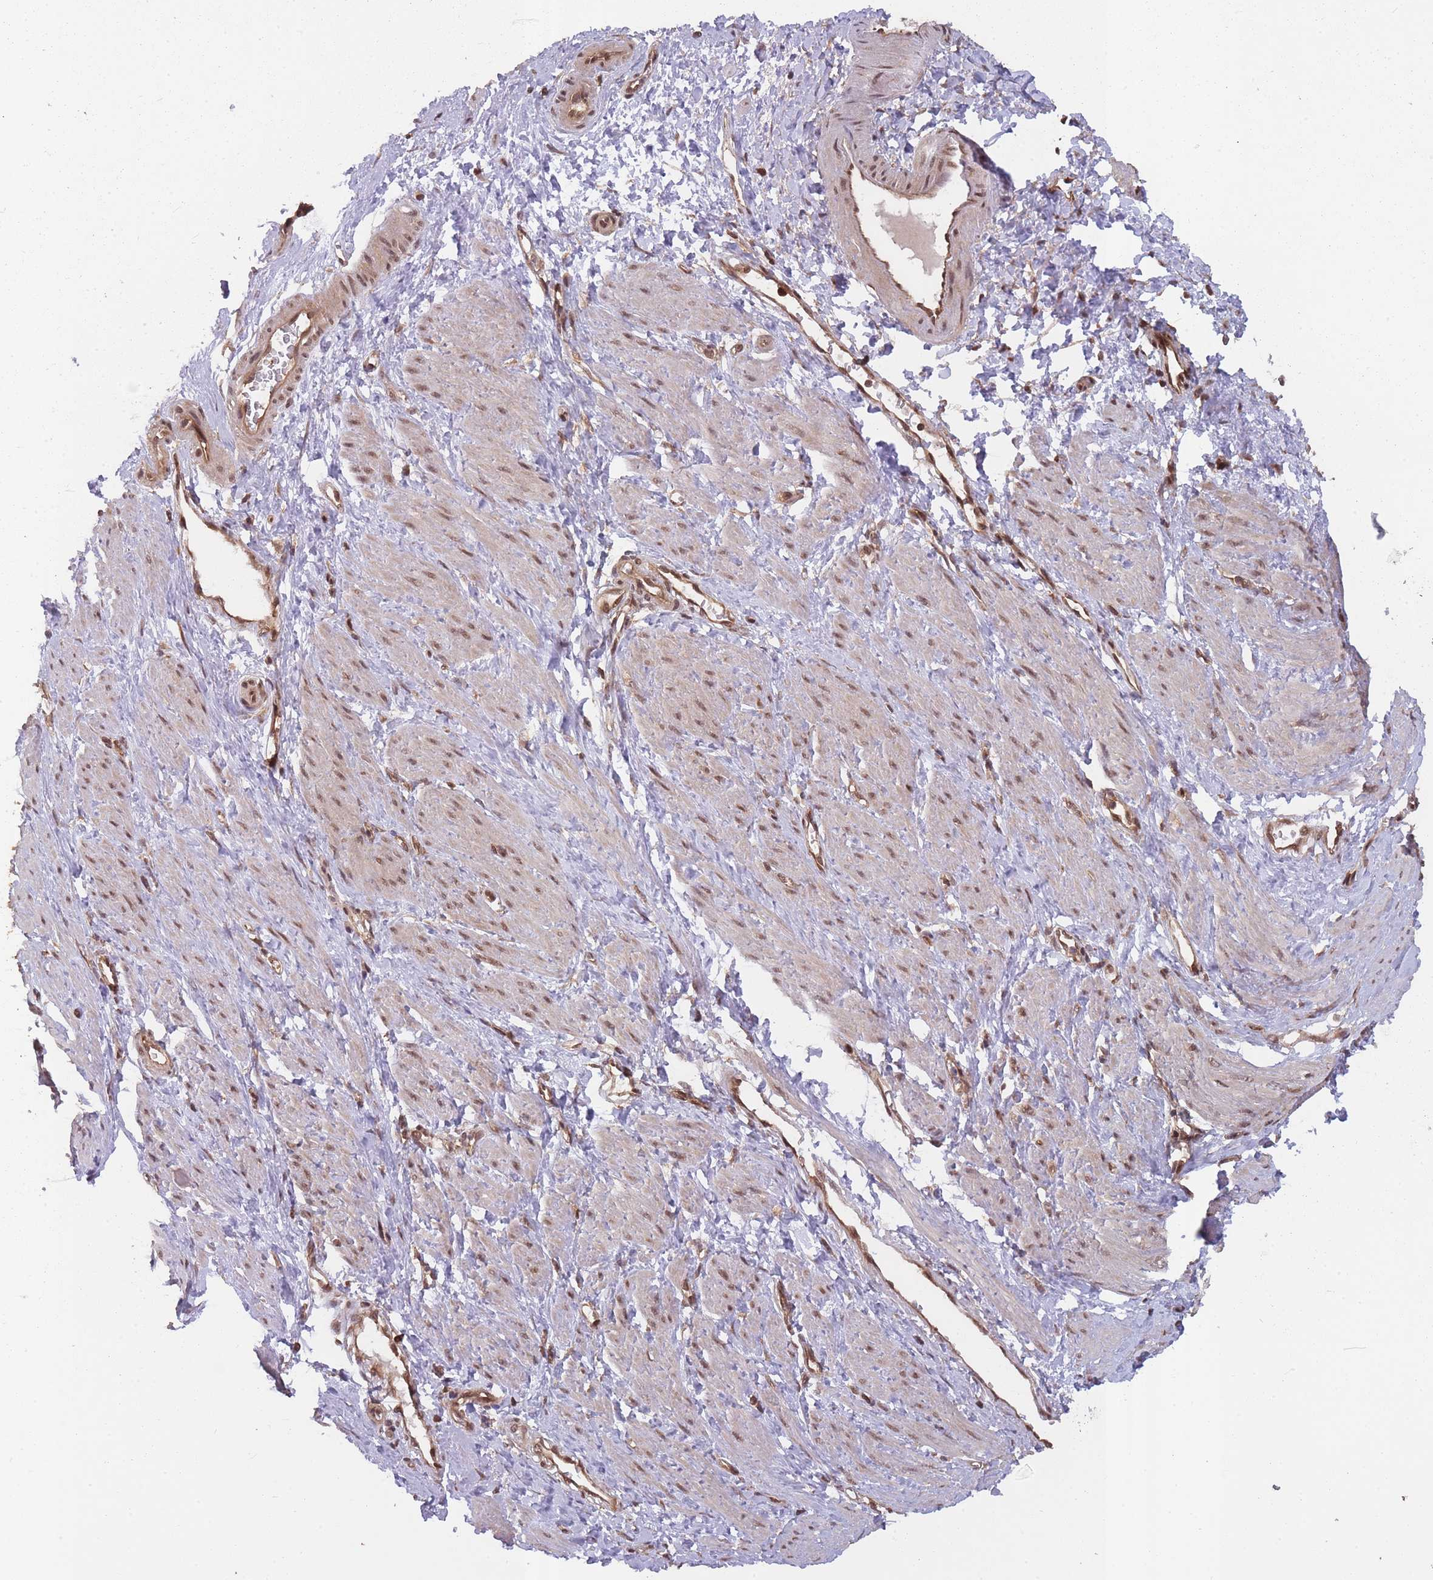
{"staining": {"intensity": "moderate", "quantity": "25%-75%", "location": "nuclear"}, "tissue": "smooth muscle", "cell_type": "Smooth muscle cells", "image_type": "normal", "snomed": [{"axis": "morphology", "description": "Normal tissue, NOS"}, {"axis": "topography", "description": "Smooth muscle"}, {"axis": "topography", "description": "Uterus"}], "caption": "IHC (DAB) staining of benign smooth muscle exhibits moderate nuclear protein expression in about 25%-75% of smooth muscle cells. The staining is performed using DAB brown chromogen to label protein expression. The nuclei are counter-stained blue using hematoxylin.", "gene": "PPP6R3", "patient": {"sex": "female", "age": 39}}